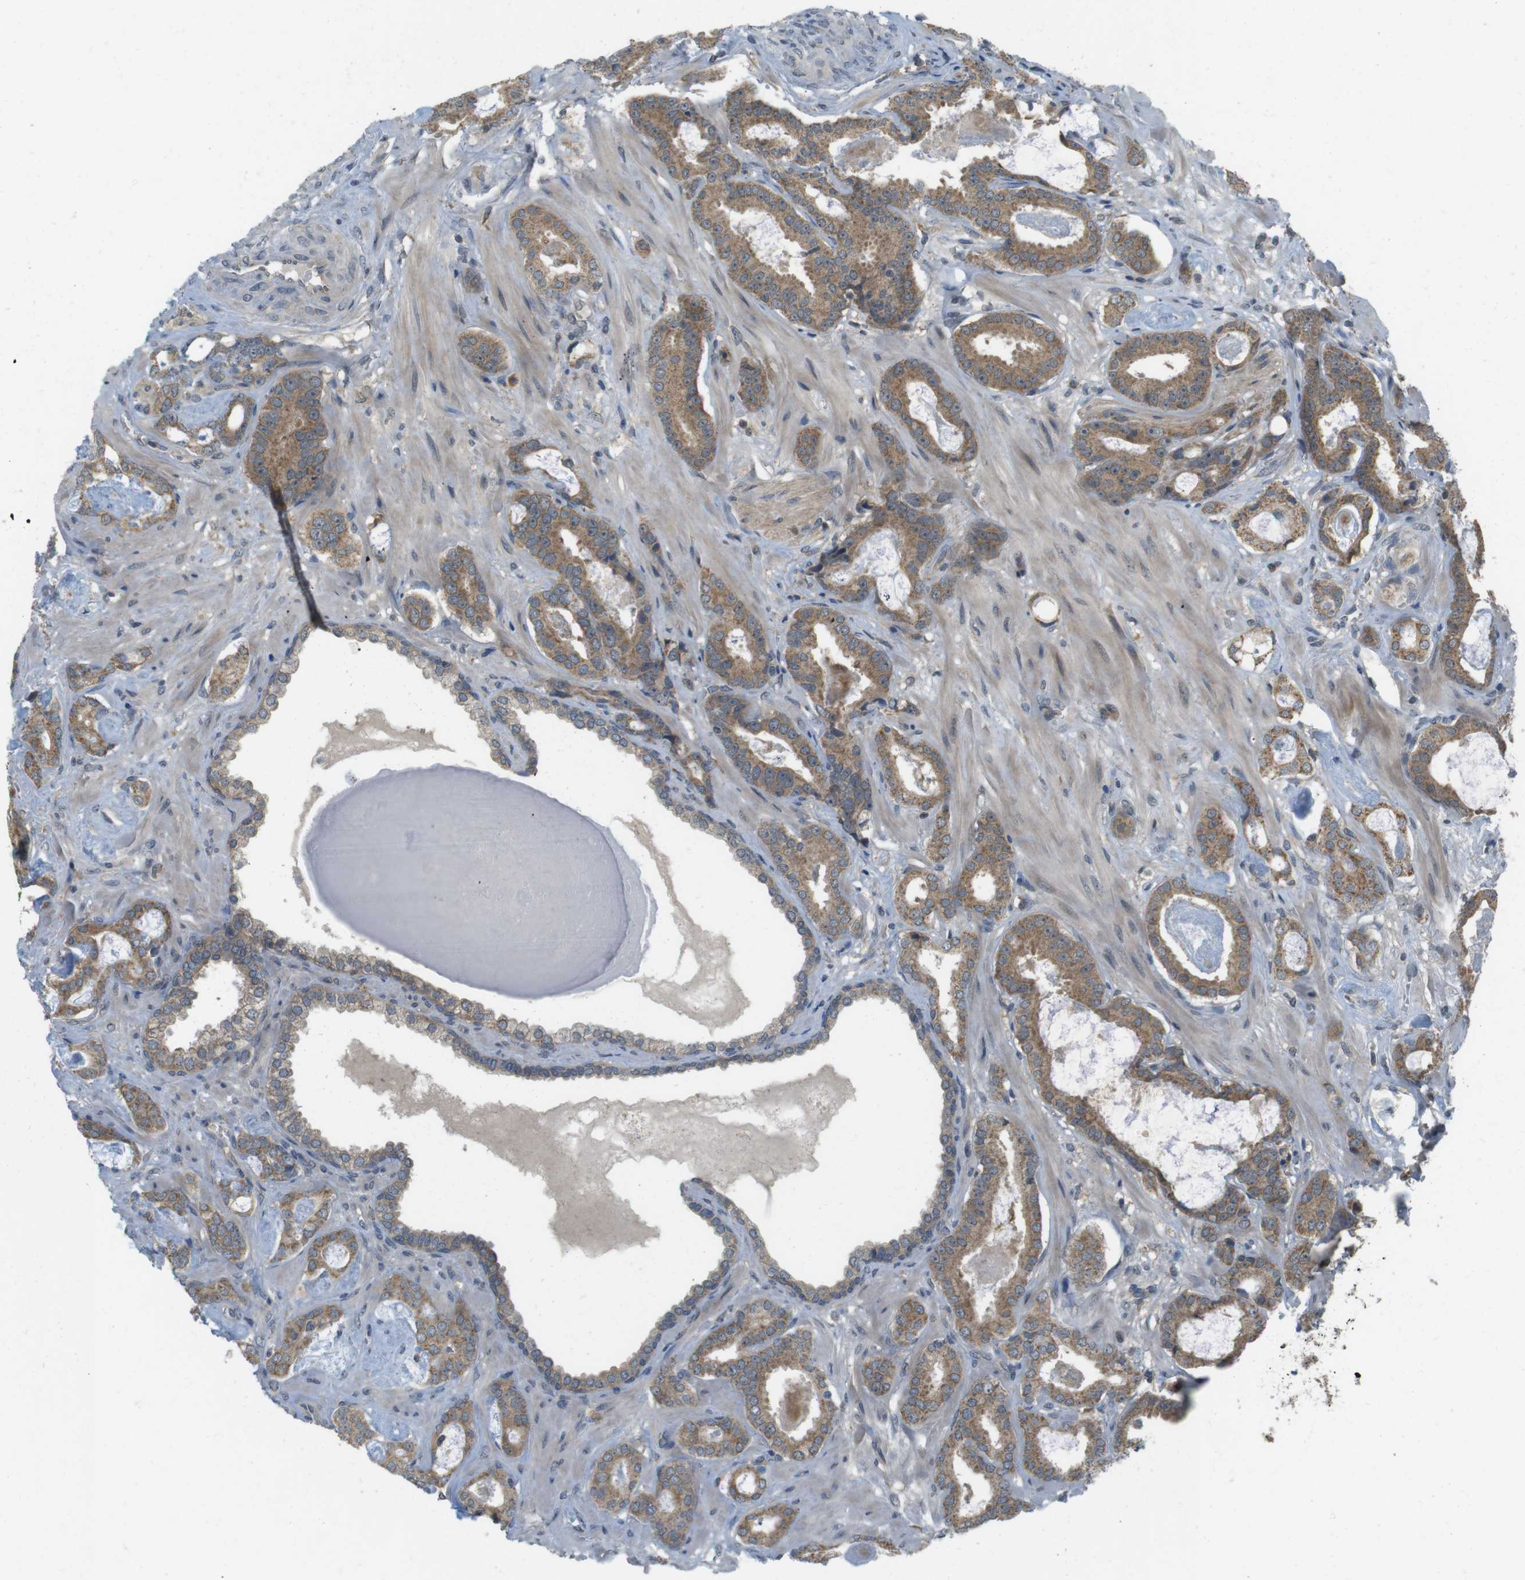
{"staining": {"intensity": "moderate", "quantity": ">75%", "location": "cytoplasmic/membranous"}, "tissue": "prostate cancer", "cell_type": "Tumor cells", "image_type": "cancer", "snomed": [{"axis": "morphology", "description": "Adenocarcinoma, Low grade"}, {"axis": "topography", "description": "Prostate"}], "caption": "Immunohistochemical staining of prostate adenocarcinoma (low-grade) exhibits moderate cytoplasmic/membranous protein positivity in approximately >75% of tumor cells.", "gene": "RNF130", "patient": {"sex": "male", "age": 53}}